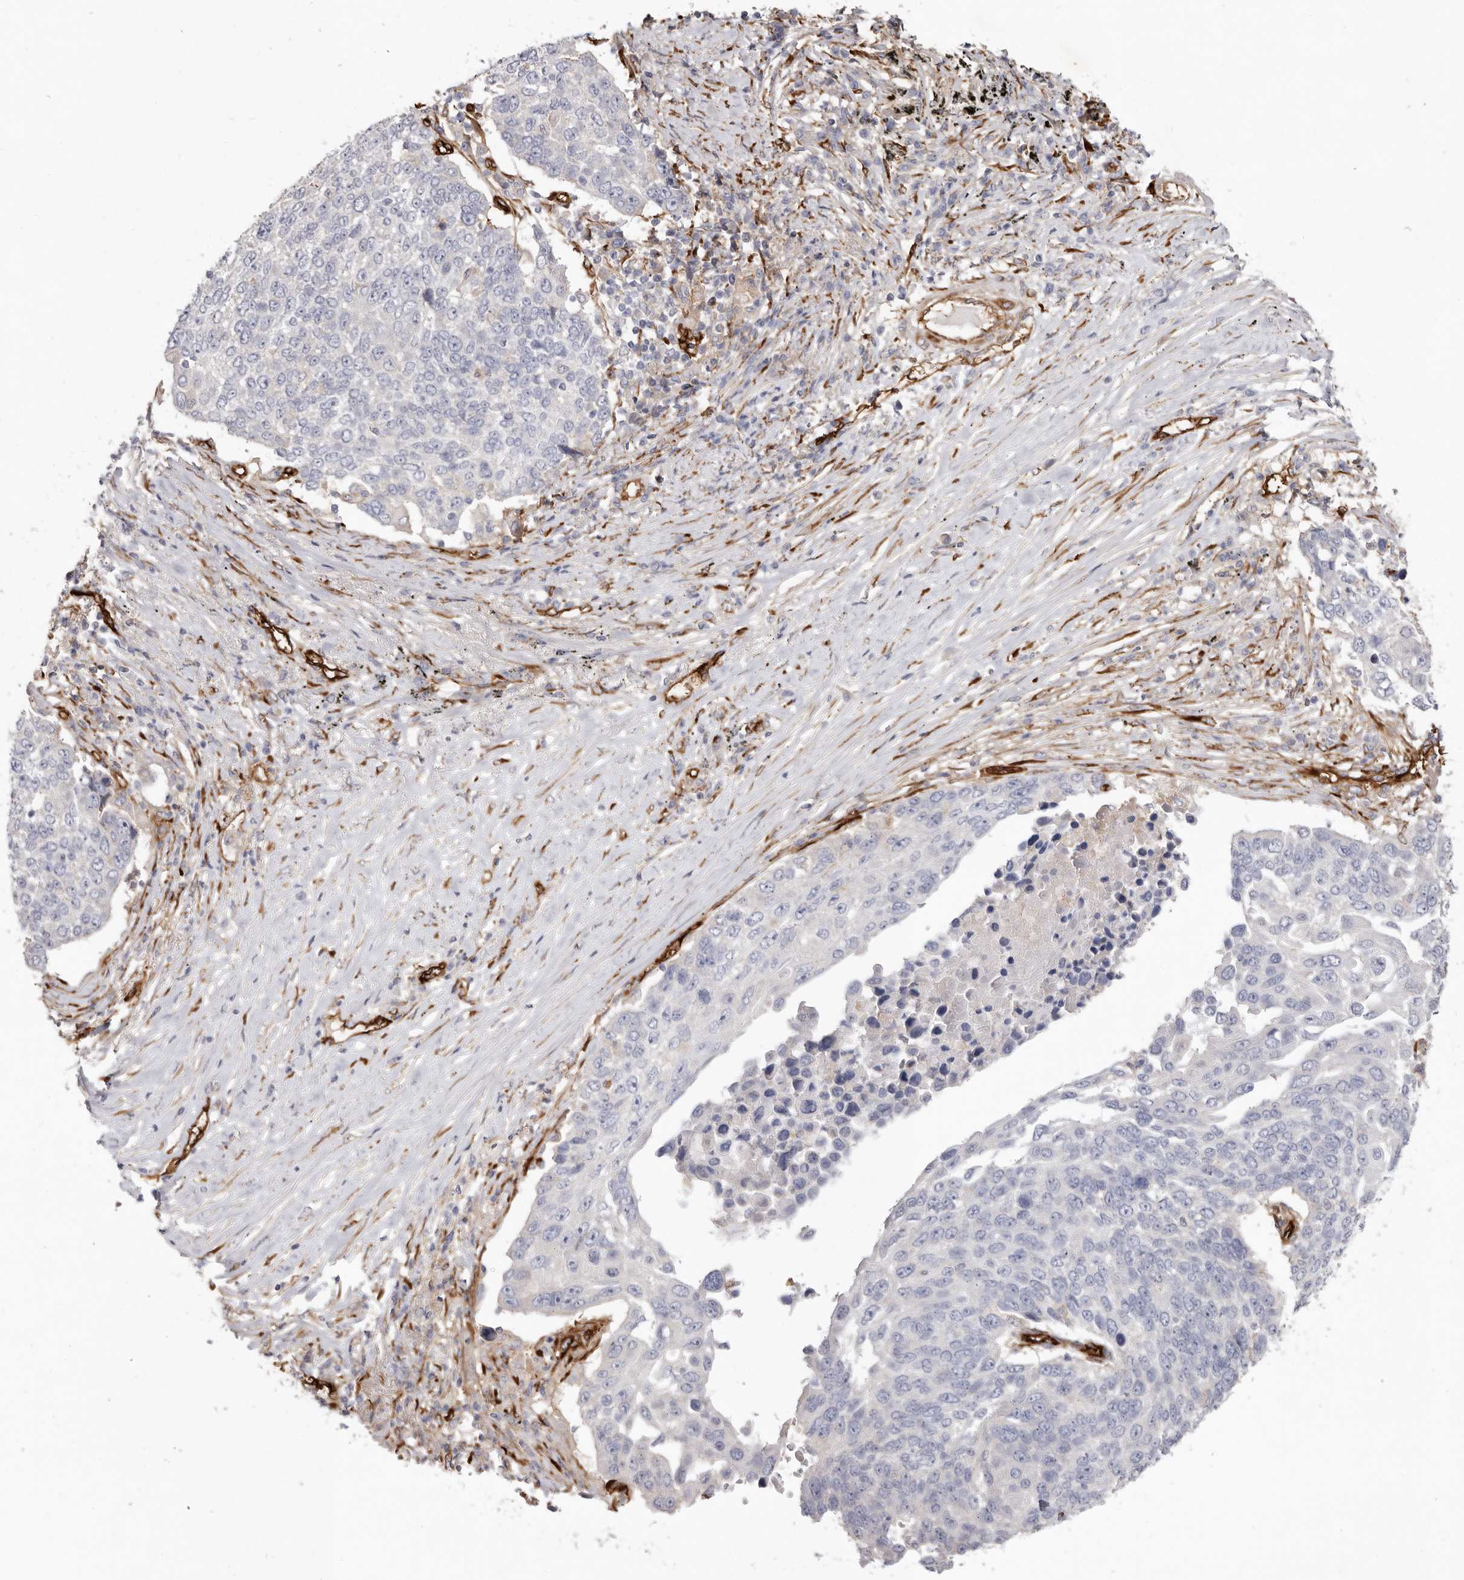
{"staining": {"intensity": "negative", "quantity": "none", "location": "none"}, "tissue": "lung cancer", "cell_type": "Tumor cells", "image_type": "cancer", "snomed": [{"axis": "morphology", "description": "Squamous cell carcinoma, NOS"}, {"axis": "topography", "description": "Lung"}], "caption": "The photomicrograph exhibits no significant staining in tumor cells of lung cancer (squamous cell carcinoma).", "gene": "LRRC66", "patient": {"sex": "male", "age": 66}}